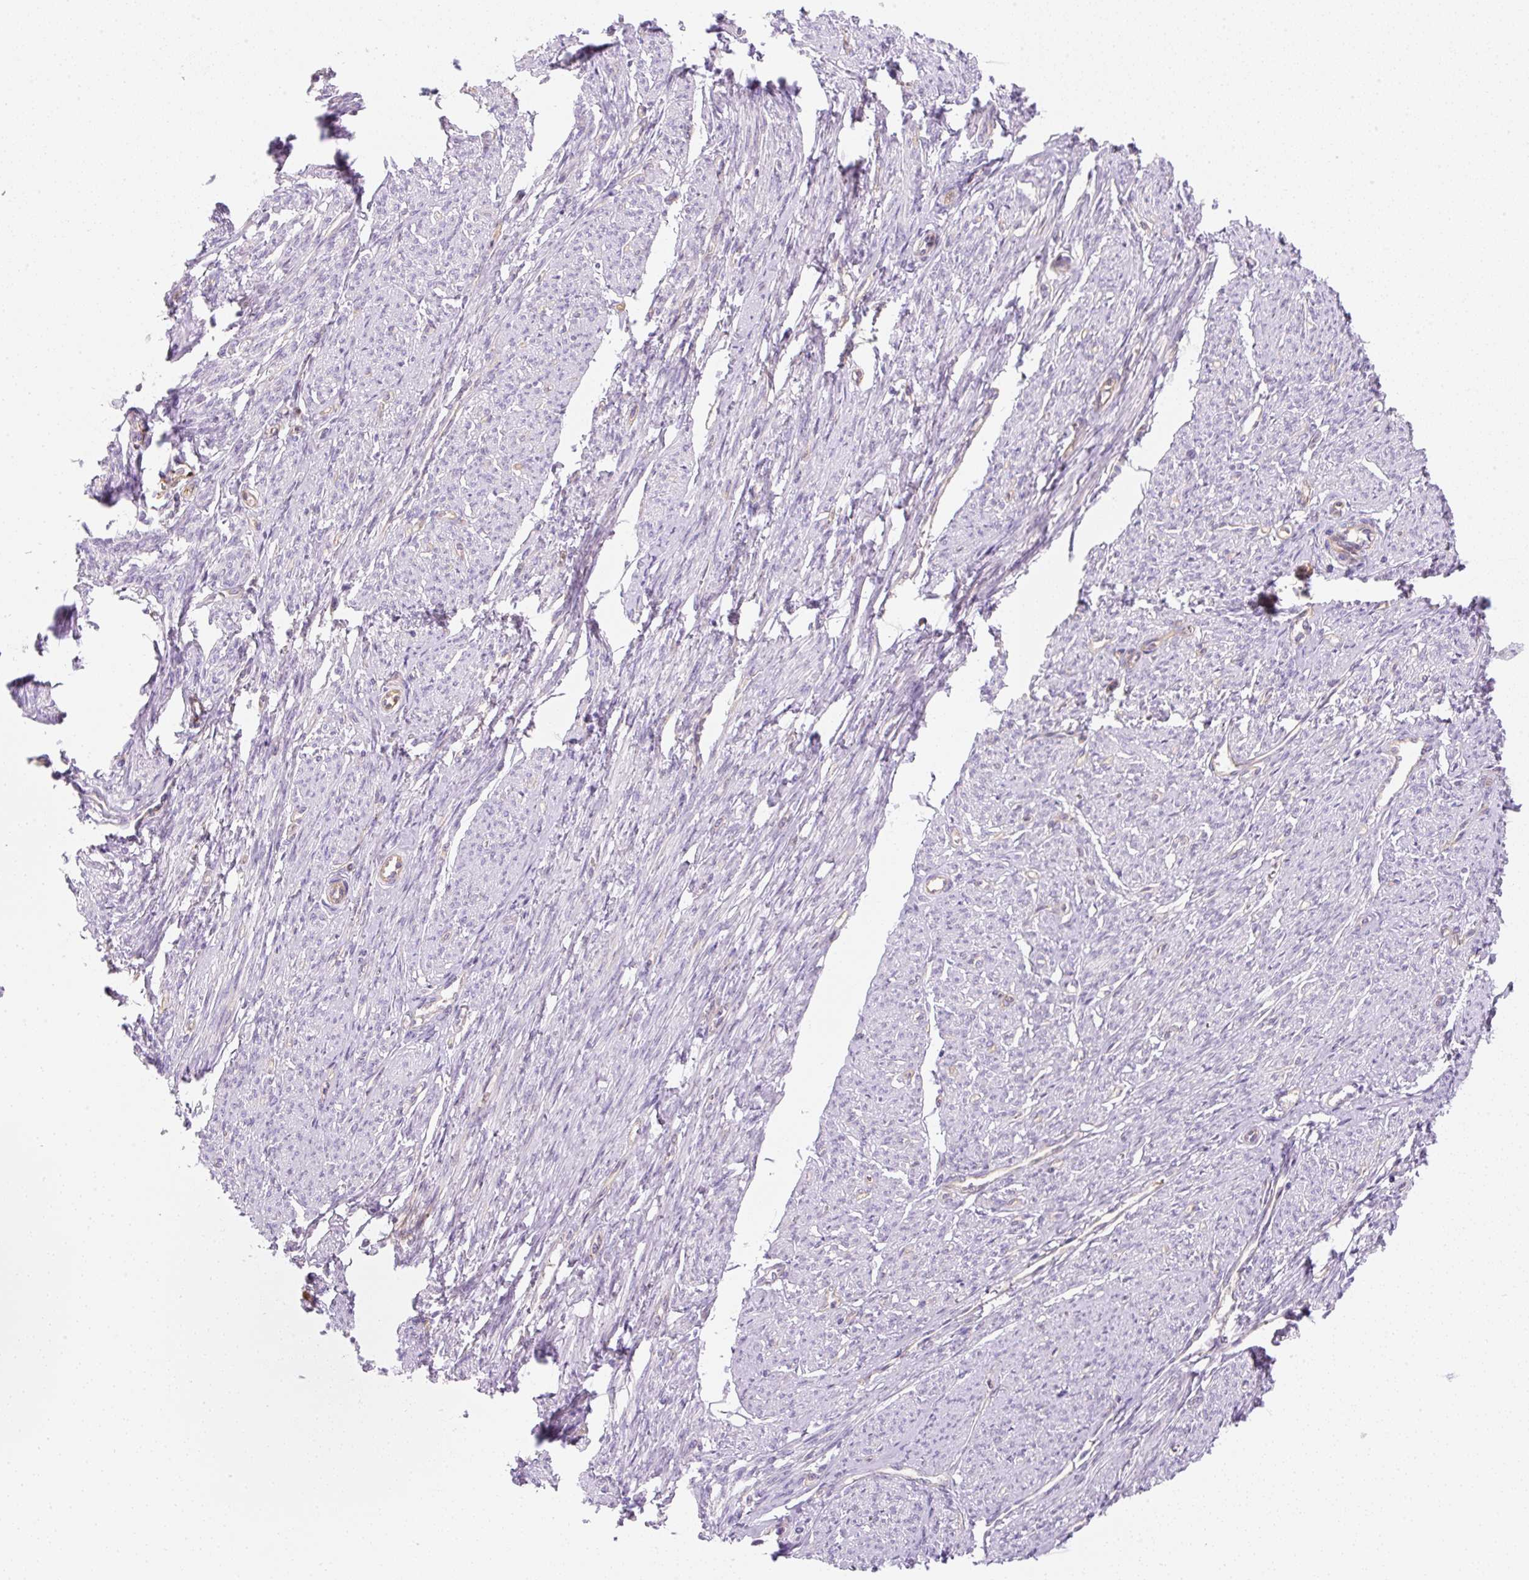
{"staining": {"intensity": "negative", "quantity": "none", "location": "none"}, "tissue": "smooth muscle", "cell_type": "Smooth muscle cells", "image_type": "normal", "snomed": [{"axis": "morphology", "description": "Normal tissue, NOS"}, {"axis": "topography", "description": "Smooth muscle"}], "caption": "The immunohistochemistry (IHC) photomicrograph has no significant expression in smooth muscle cells of smooth muscle.", "gene": "OMA1", "patient": {"sex": "female", "age": 65}}